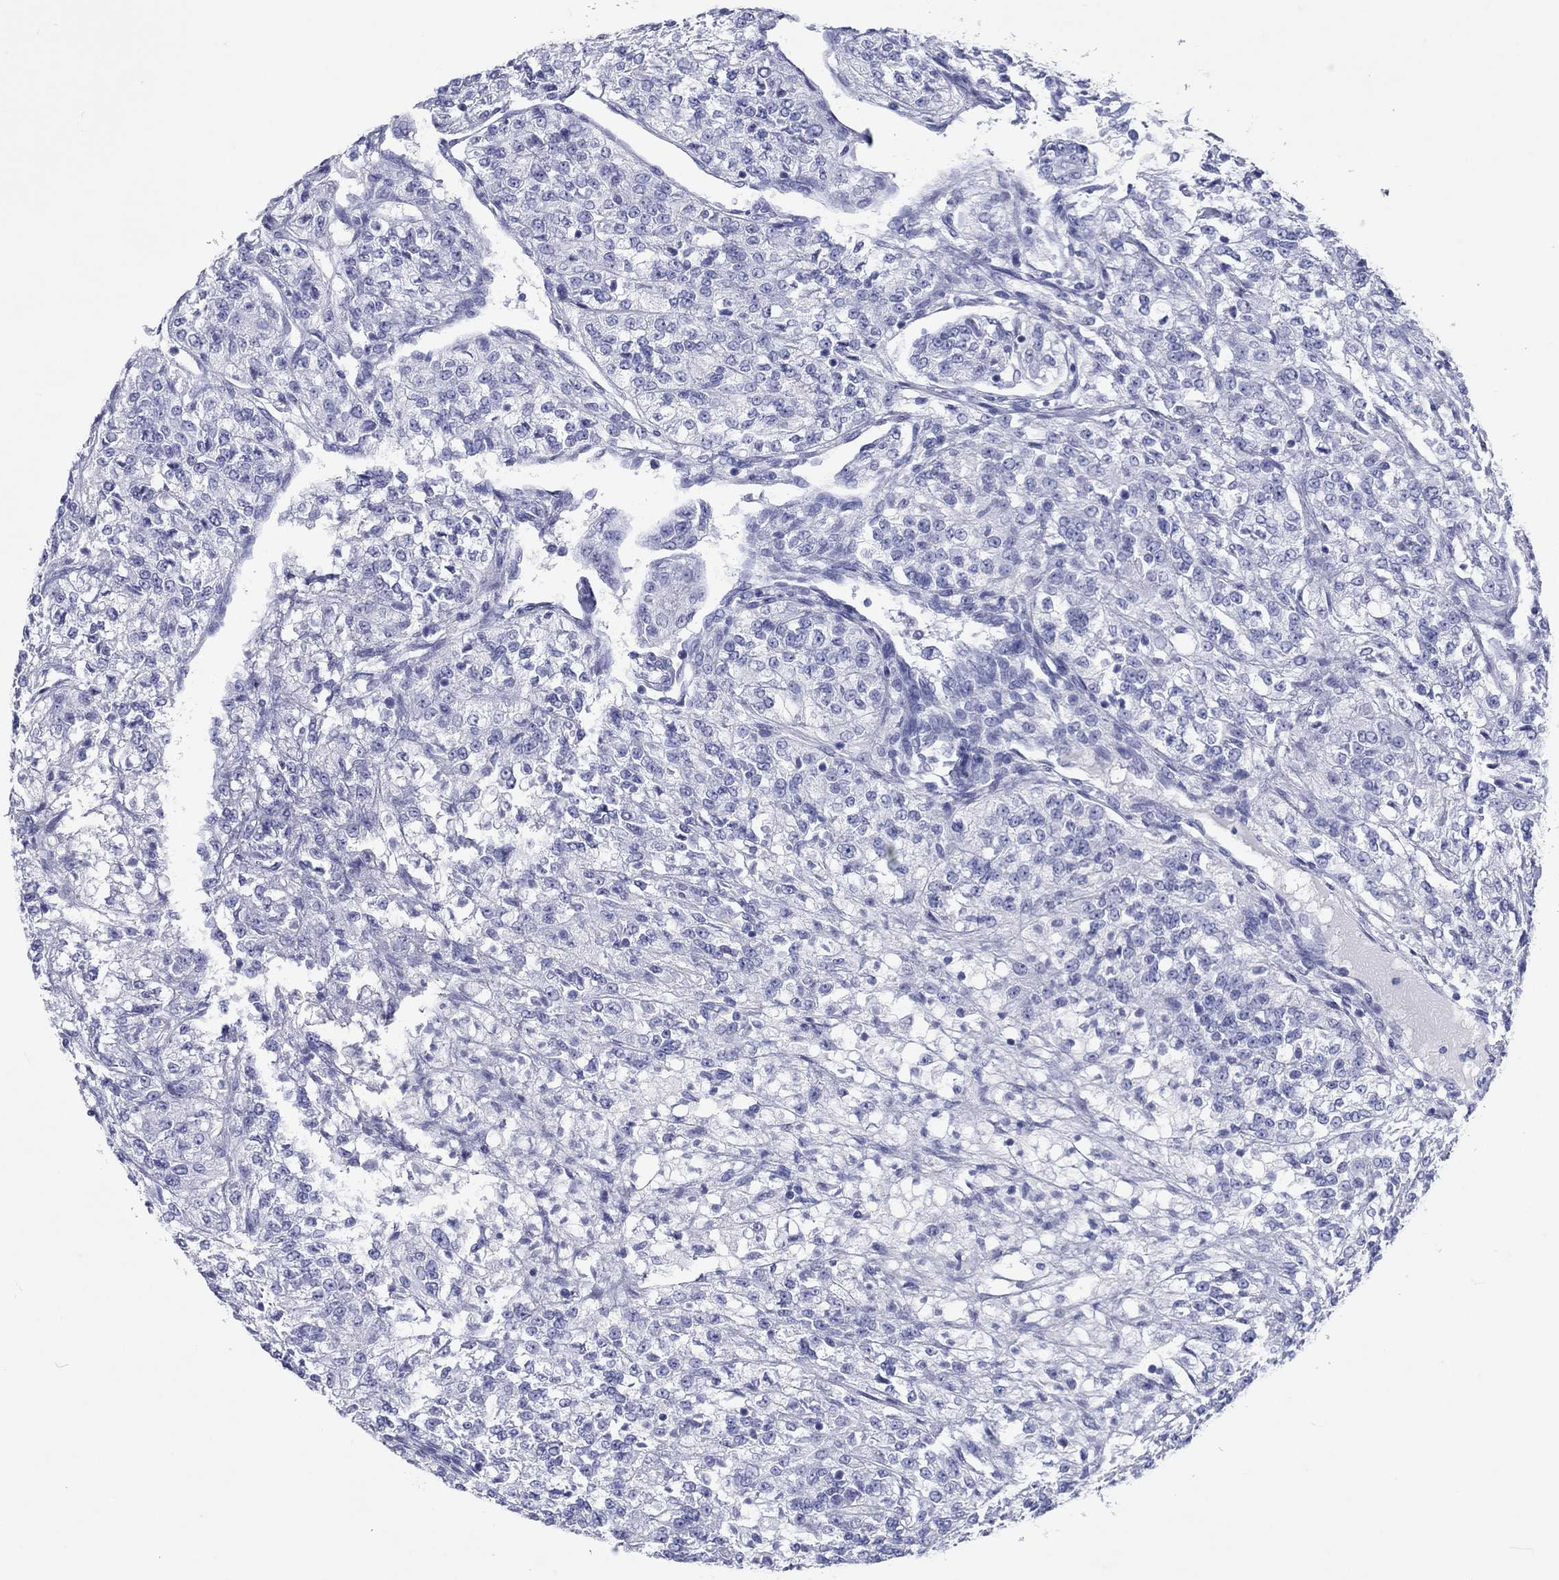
{"staining": {"intensity": "negative", "quantity": "none", "location": "none"}, "tissue": "renal cancer", "cell_type": "Tumor cells", "image_type": "cancer", "snomed": [{"axis": "morphology", "description": "Adenocarcinoma, NOS"}, {"axis": "topography", "description": "Kidney"}], "caption": "IHC micrograph of adenocarcinoma (renal) stained for a protein (brown), which reveals no expression in tumor cells.", "gene": "ATP4A", "patient": {"sex": "female", "age": 63}}